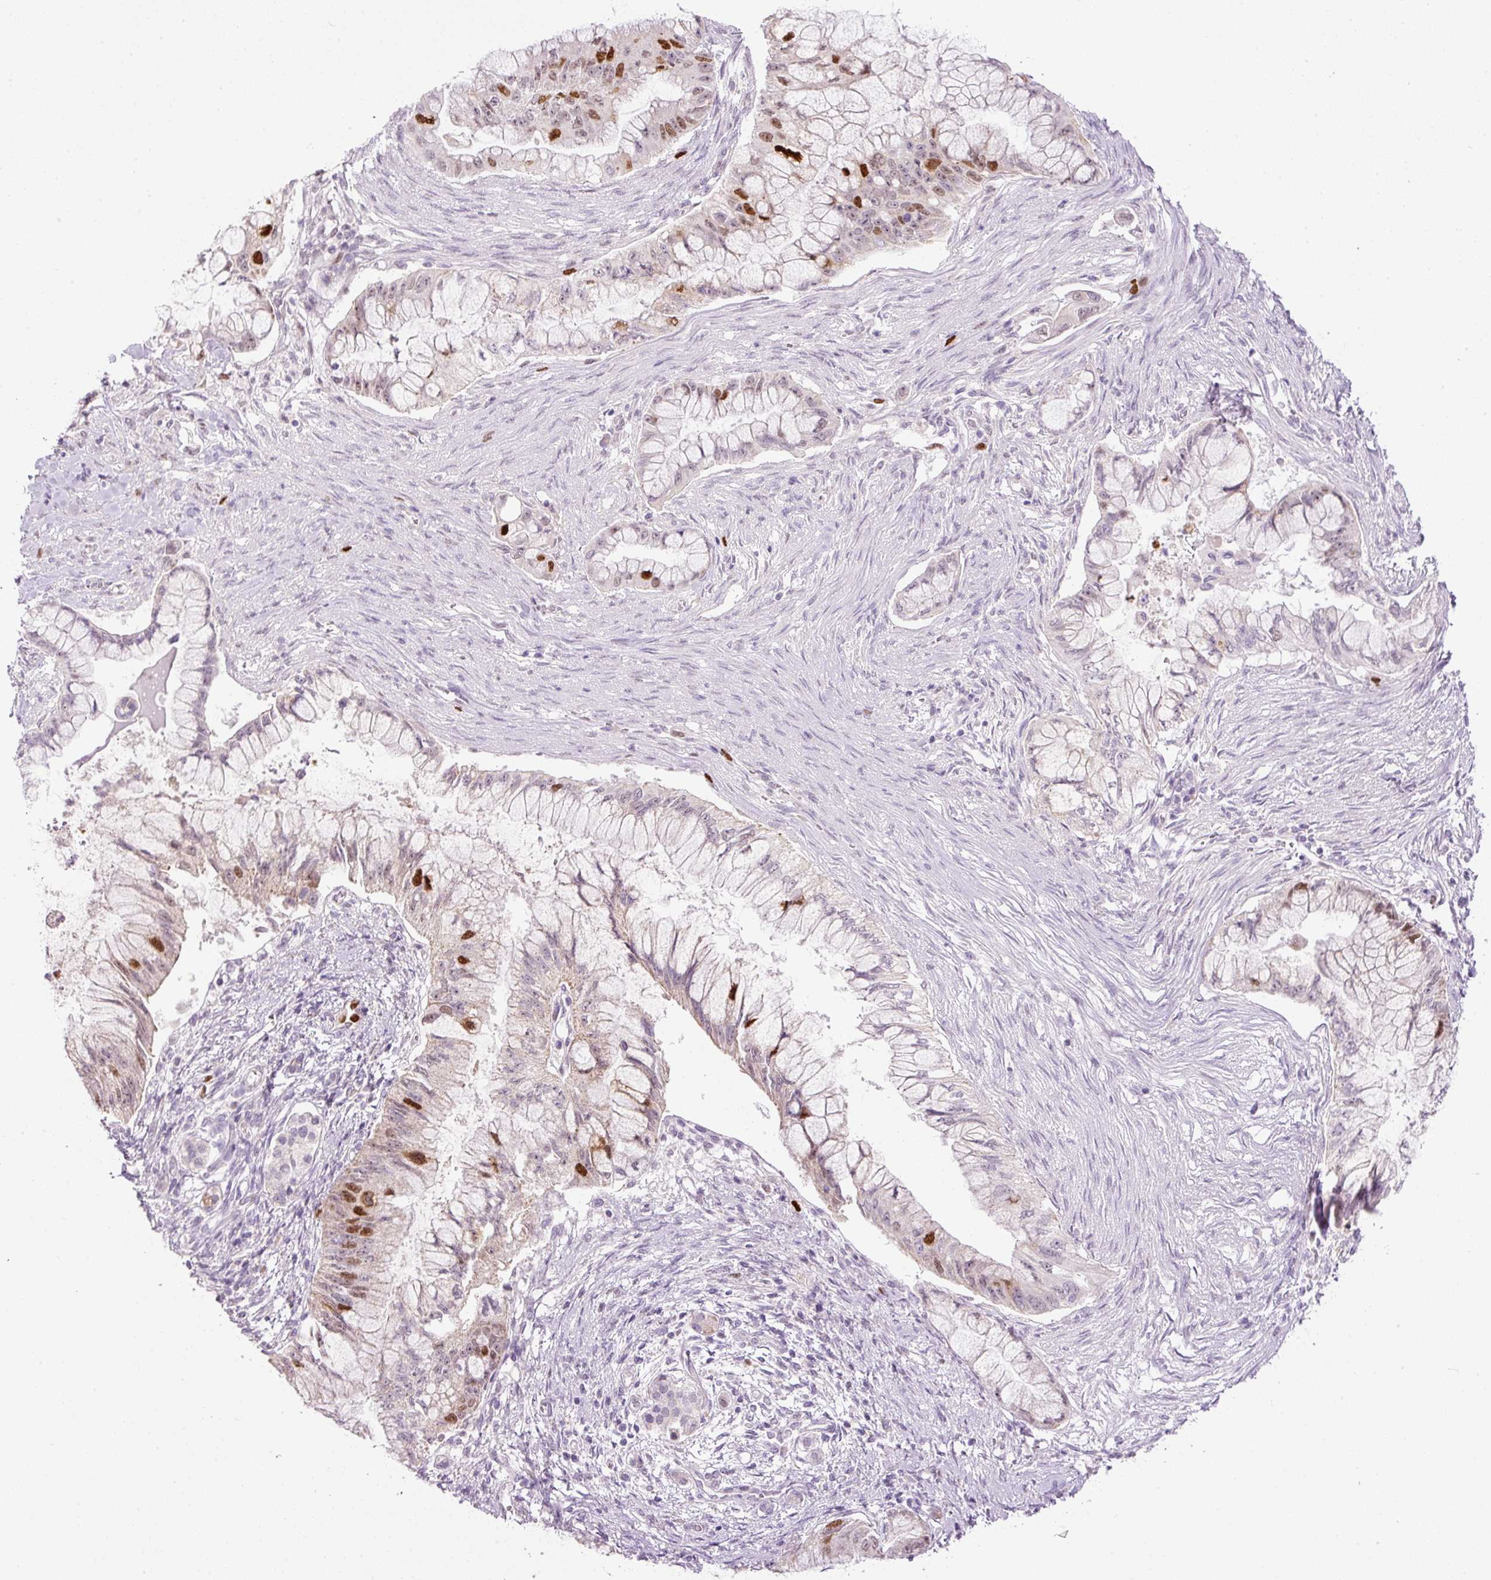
{"staining": {"intensity": "strong", "quantity": "<25%", "location": "nuclear"}, "tissue": "pancreatic cancer", "cell_type": "Tumor cells", "image_type": "cancer", "snomed": [{"axis": "morphology", "description": "Adenocarcinoma, NOS"}, {"axis": "topography", "description": "Pancreas"}], "caption": "This histopathology image exhibits IHC staining of human pancreatic adenocarcinoma, with medium strong nuclear expression in approximately <25% of tumor cells.", "gene": "KPNA2", "patient": {"sex": "male", "age": 48}}